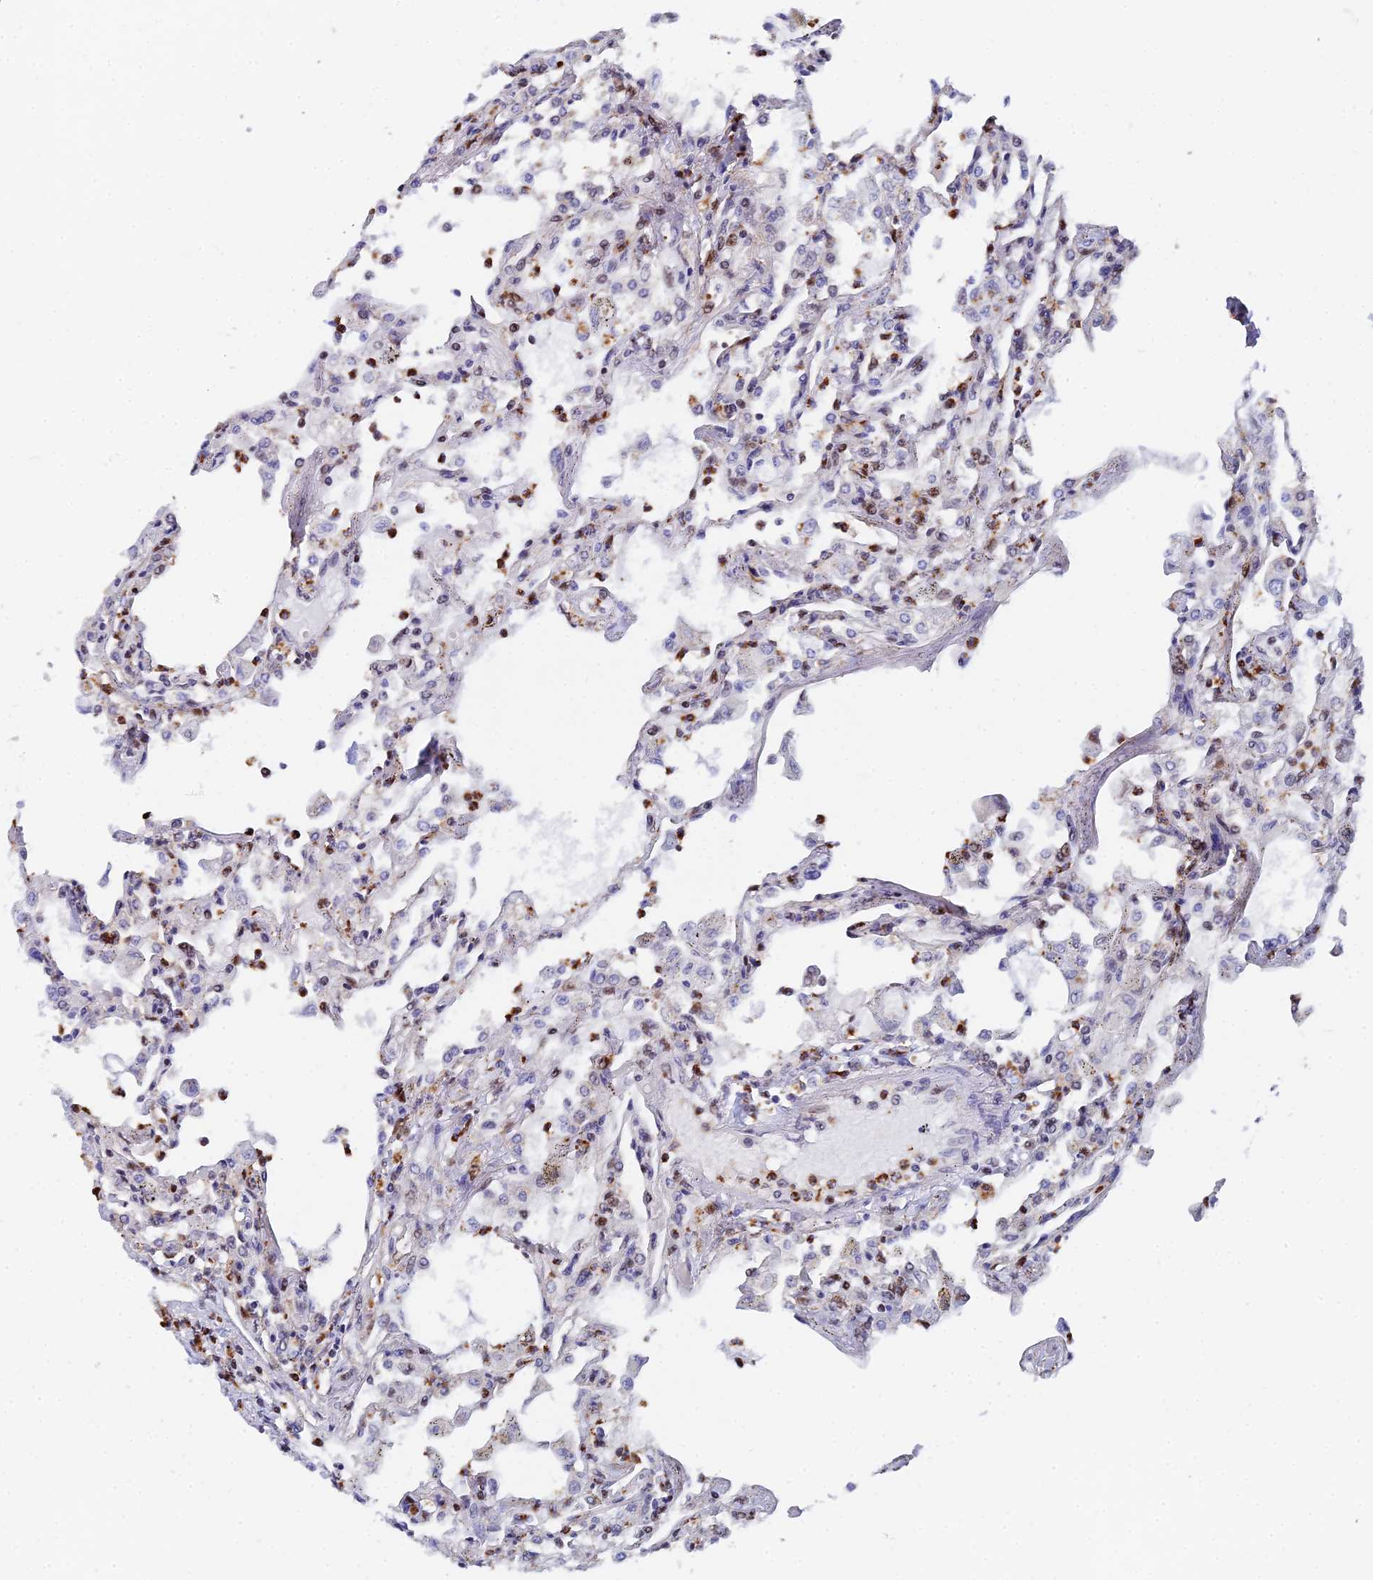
{"staining": {"intensity": "strong", "quantity": "<25%", "location": "nuclear"}, "tissue": "lung", "cell_type": "Alveolar cells", "image_type": "normal", "snomed": [{"axis": "morphology", "description": "Normal tissue, NOS"}, {"axis": "topography", "description": "Bronchus"}, {"axis": "topography", "description": "Lung"}], "caption": "This is an image of IHC staining of benign lung, which shows strong expression in the nuclear of alveolar cells.", "gene": "TIFA", "patient": {"sex": "female", "age": 49}}